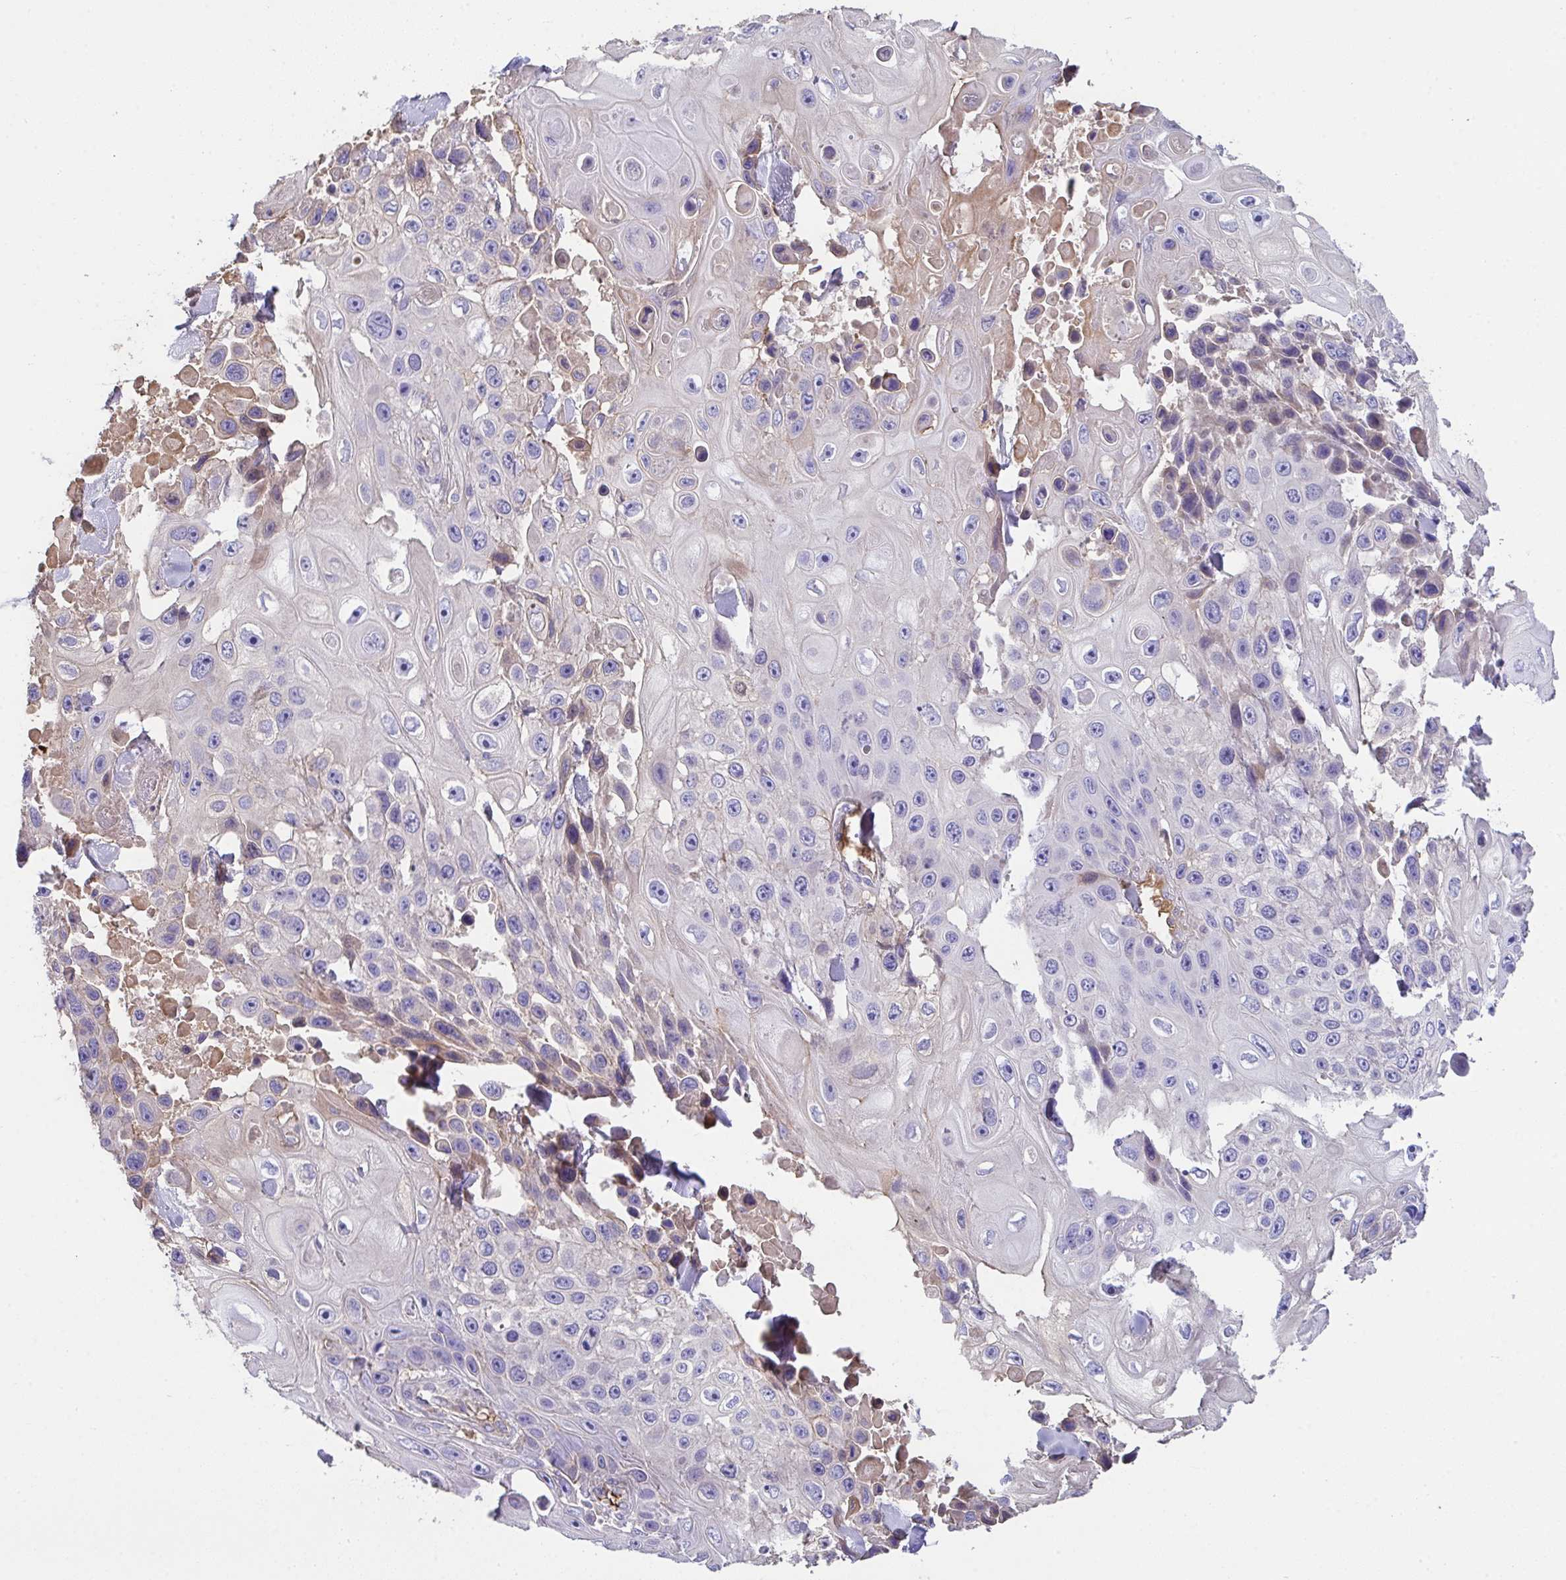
{"staining": {"intensity": "weak", "quantity": "<25%", "location": "cytoplasmic/membranous"}, "tissue": "skin cancer", "cell_type": "Tumor cells", "image_type": "cancer", "snomed": [{"axis": "morphology", "description": "Squamous cell carcinoma, NOS"}, {"axis": "topography", "description": "Skin"}], "caption": "Image shows no protein expression in tumor cells of squamous cell carcinoma (skin) tissue. (DAB (3,3'-diaminobenzidine) IHC, high magnification).", "gene": "ZNF813", "patient": {"sex": "male", "age": 82}}